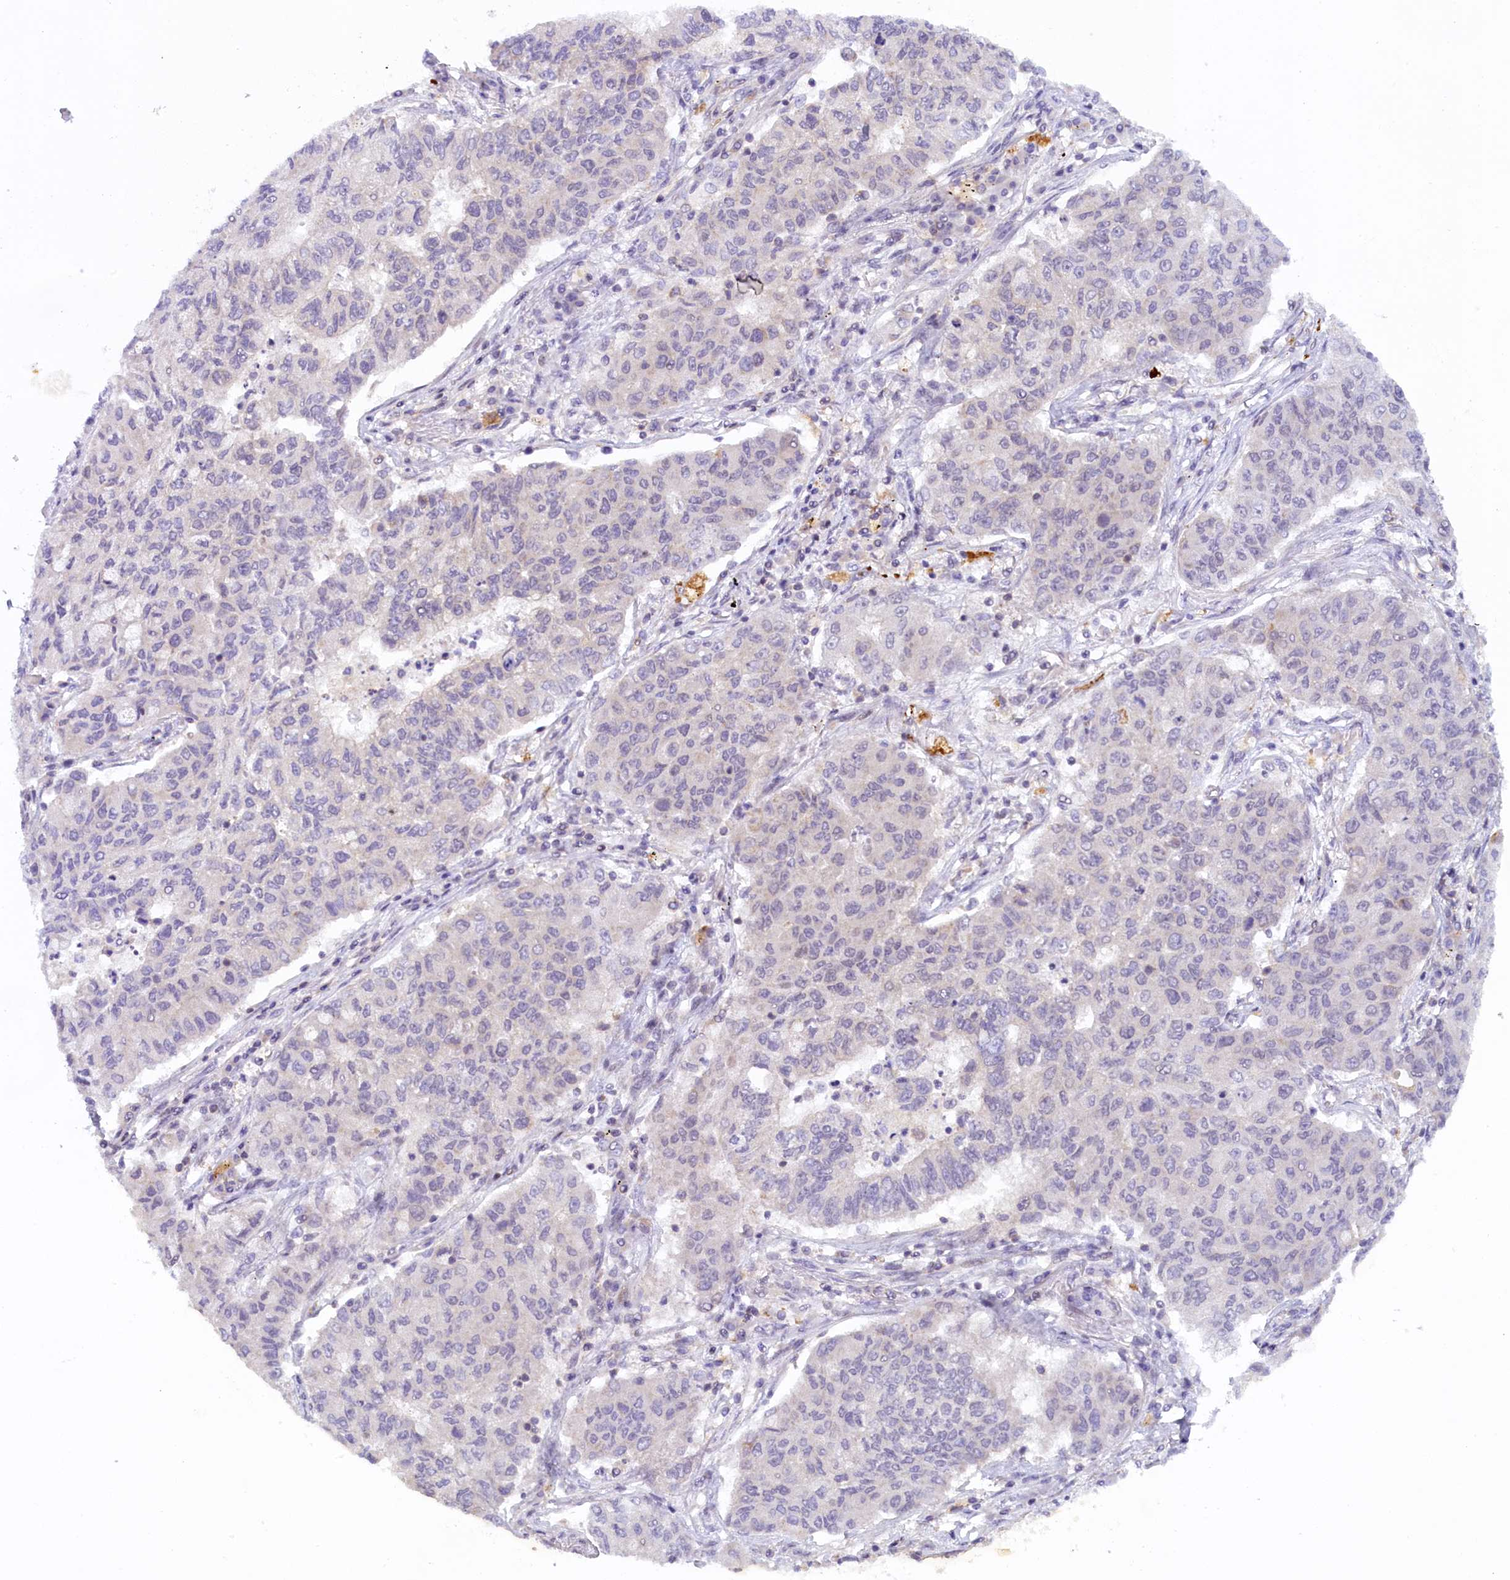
{"staining": {"intensity": "negative", "quantity": "none", "location": "none"}, "tissue": "lung cancer", "cell_type": "Tumor cells", "image_type": "cancer", "snomed": [{"axis": "morphology", "description": "Squamous cell carcinoma, NOS"}, {"axis": "topography", "description": "Lung"}], "caption": "Immunohistochemical staining of lung cancer exhibits no significant staining in tumor cells. Brightfield microscopy of immunohistochemistry (IHC) stained with DAB (brown) and hematoxylin (blue), captured at high magnification.", "gene": "FCHO1", "patient": {"sex": "male", "age": 74}}